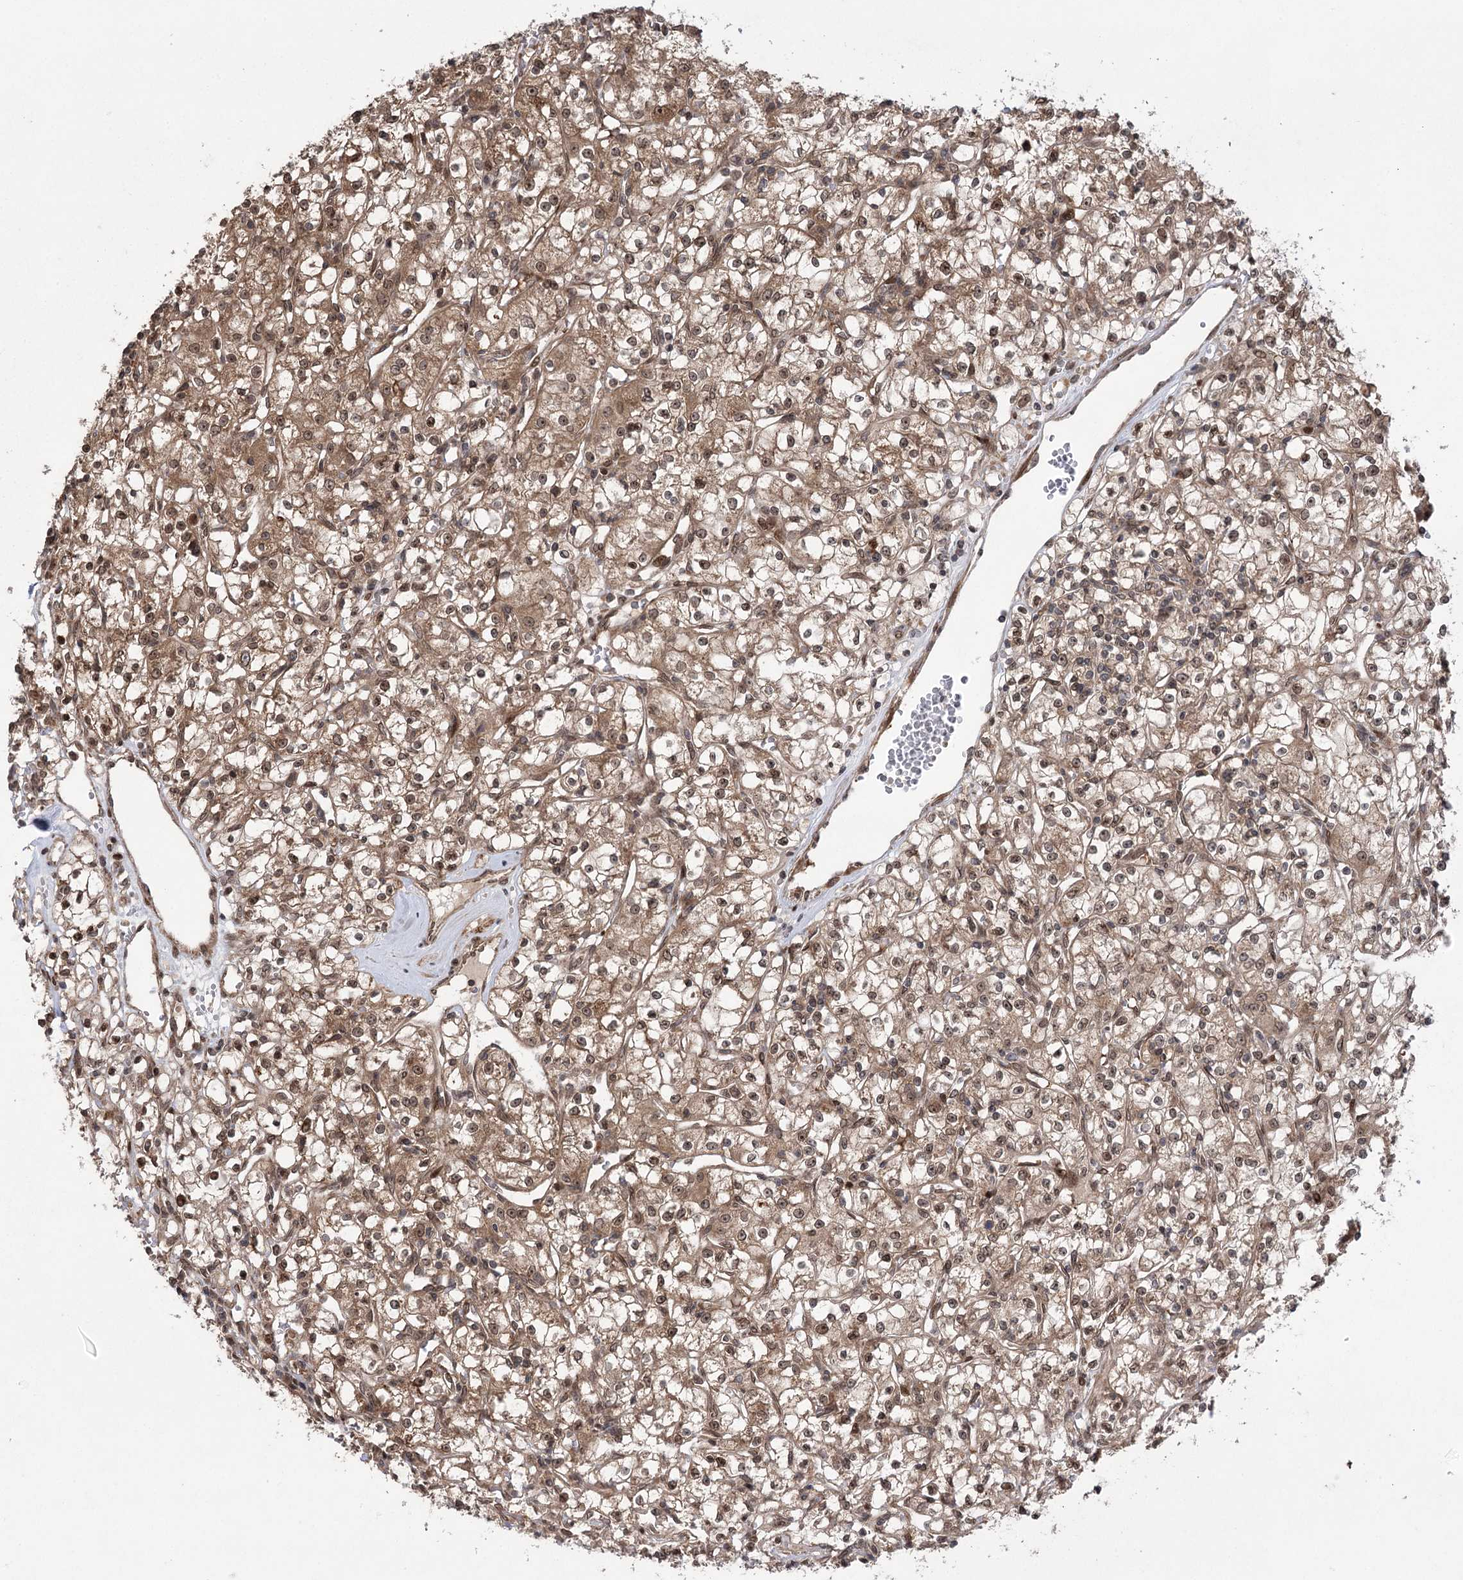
{"staining": {"intensity": "moderate", "quantity": ">75%", "location": "cytoplasmic/membranous,nuclear"}, "tissue": "renal cancer", "cell_type": "Tumor cells", "image_type": "cancer", "snomed": [{"axis": "morphology", "description": "Adenocarcinoma, NOS"}, {"axis": "topography", "description": "Kidney"}], "caption": "Immunohistochemistry (IHC) histopathology image of renal cancer stained for a protein (brown), which demonstrates medium levels of moderate cytoplasmic/membranous and nuclear staining in about >75% of tumor cells.", "gene": "TENM2", "patient": {"sex": "female", "age": 59}}